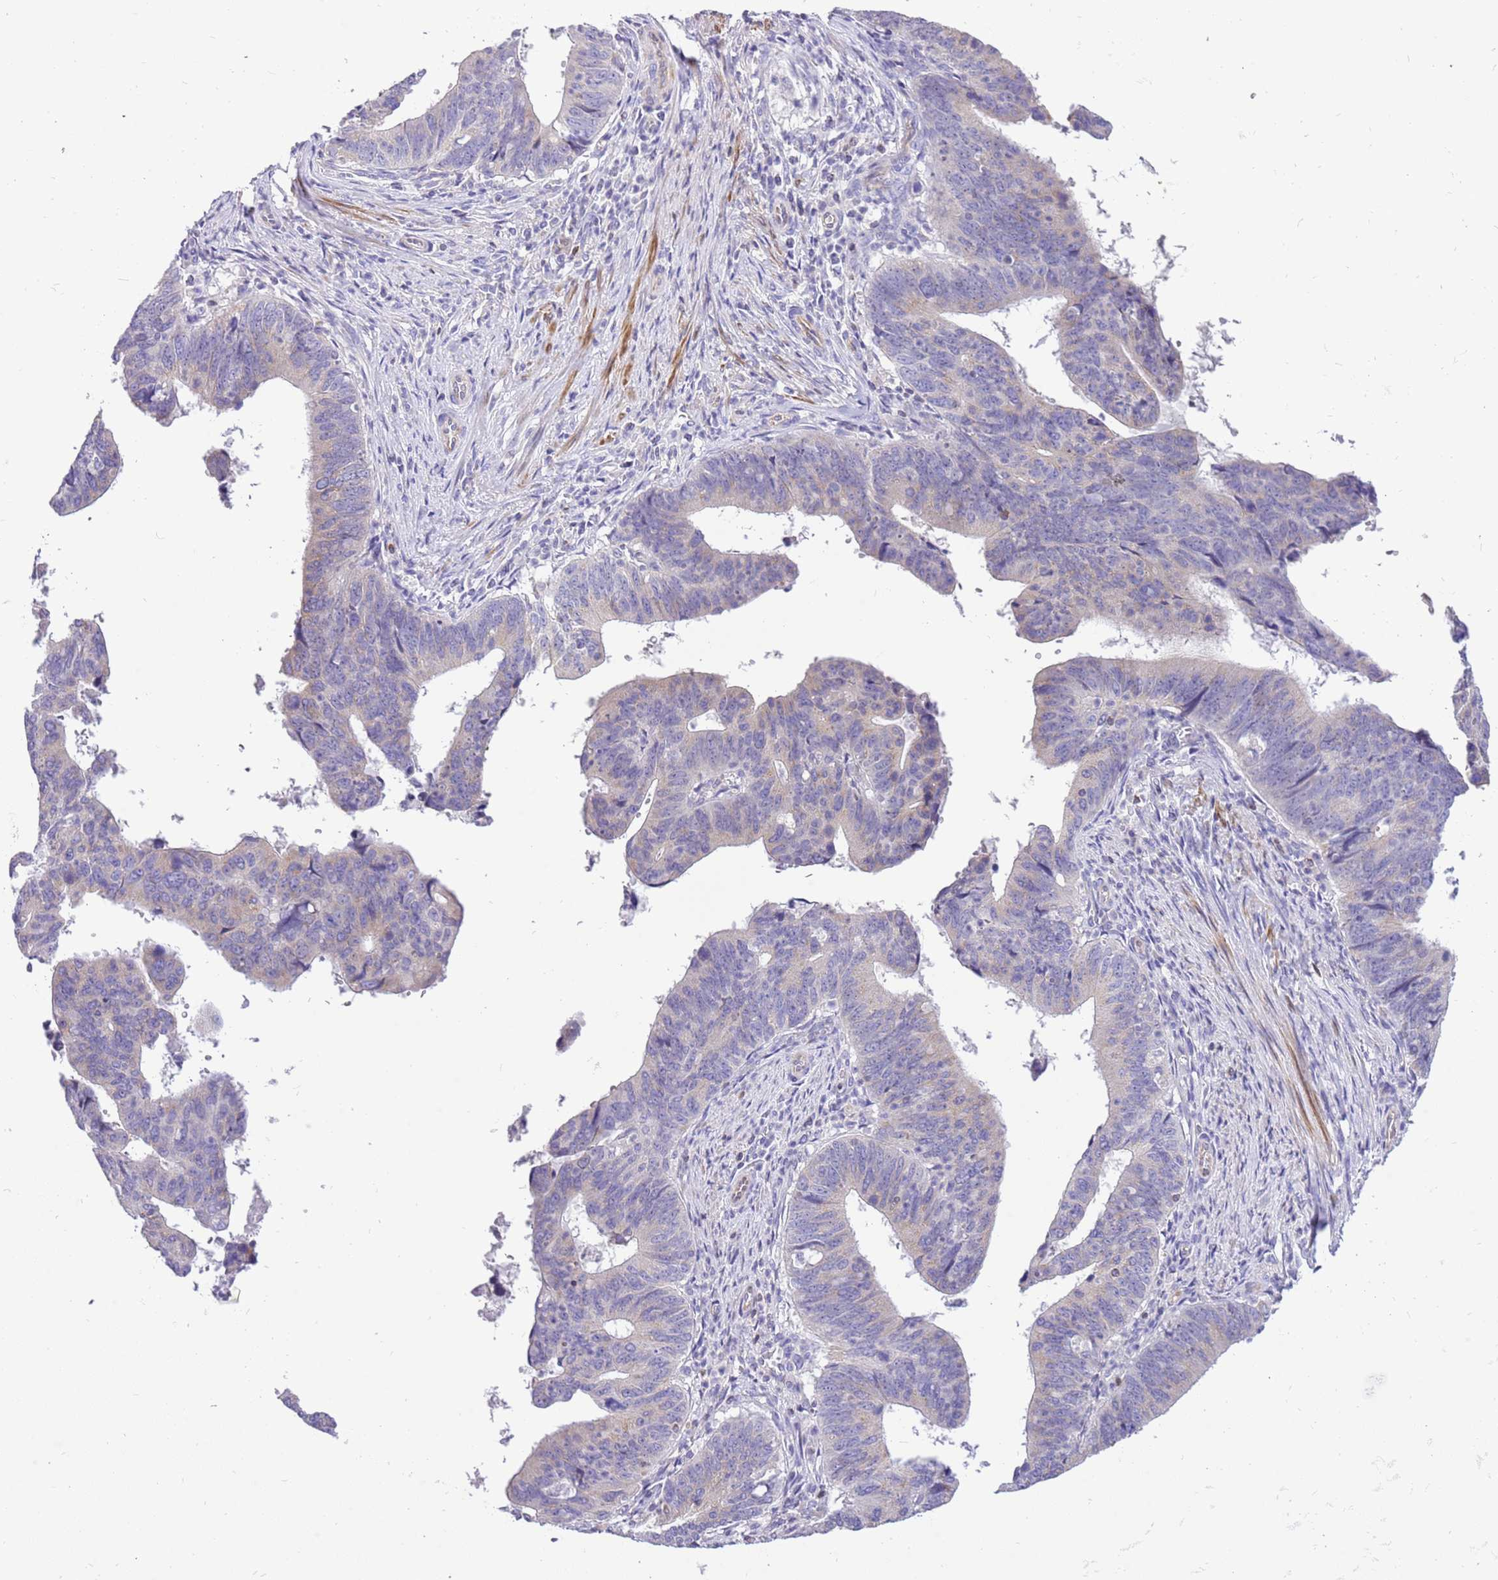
{"staining": {"intensity": "negative", "quantity": "none", "location": "none"}, "tissue": "stomach cancer", "cell_type": "Tumor cells", "image_type": "cancer", "snomed": [{"axis": "morphology", "description": "Adenocarcinoma, NOS"}, {"axis": "topography", "description": "Stomach"}], "caption": "Tumor cells are negative for protein expression in human stomach cancer. (DAB (3,3'-diaminobenzidine) IHC visualized using brightfield microscopy, high magnification).", "gene": "GLCE", "patient": {"sex": "male", "age": 59}}